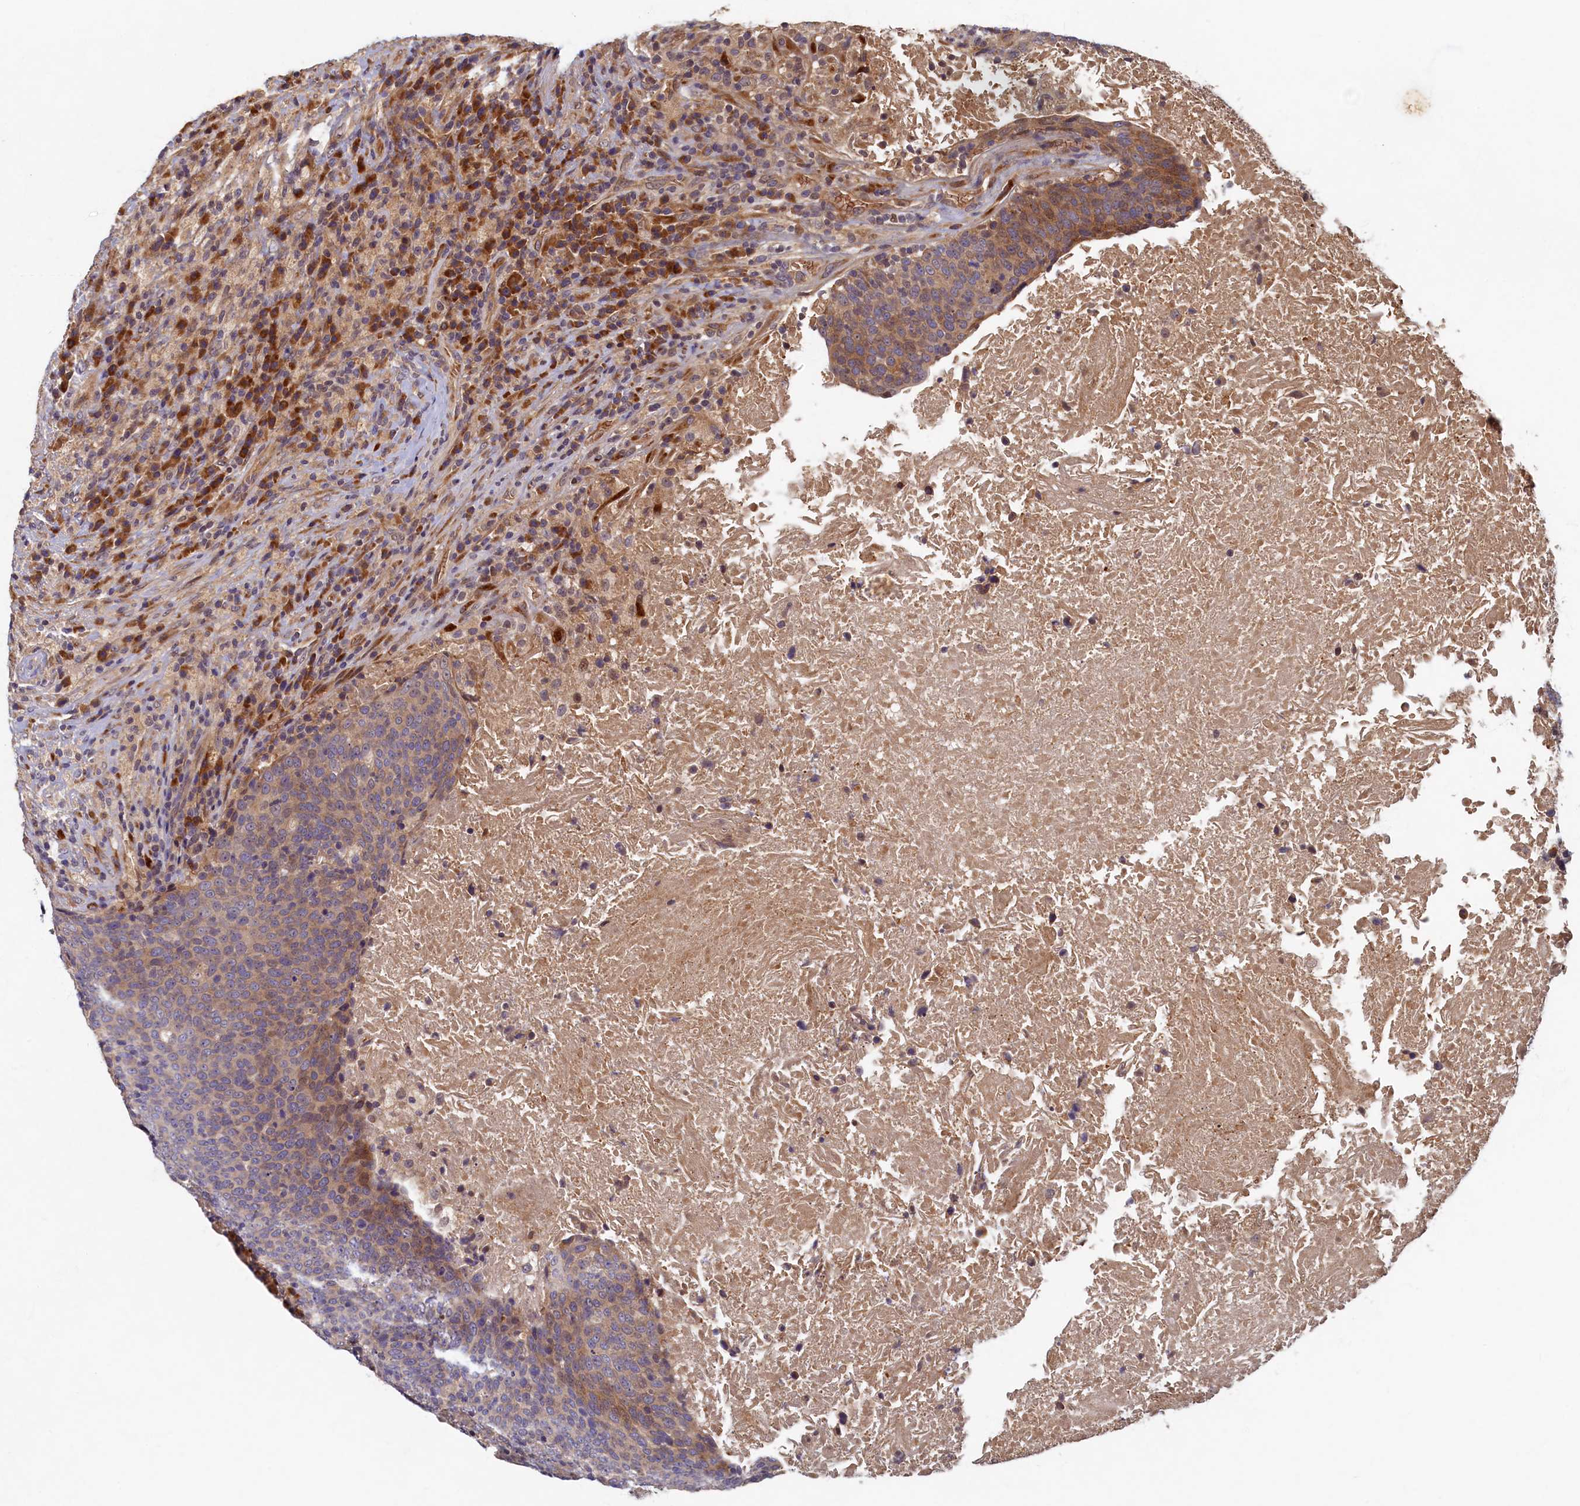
{"staining": {"intensity": "weak", "quantity": "<25%", "location": "cytoplasmic/membranous"}, "tissue": "head and neck cancer", "cell_type": "Tumor cells", "image_type": "cancer", "snomed": [{"axis": "morphology", "description": "Squamous cell carcinoma, NOS"}, {"axis": "morphology", "description": "Squamous cell carcinoma, metastatic, NOS"}, {"axis": "topography", "description": "Lymph node"}, {"axis": "topography", "description": "Head-Neck"}], "caption": "A high-resolution micrograph shows IHC staining of metastatic squamous cell carcinoma (head and neck), which reveals no significant positivity in tumor cells.", "gene": "LCMT2", "patient": {"sex": "male", "age": 62}}